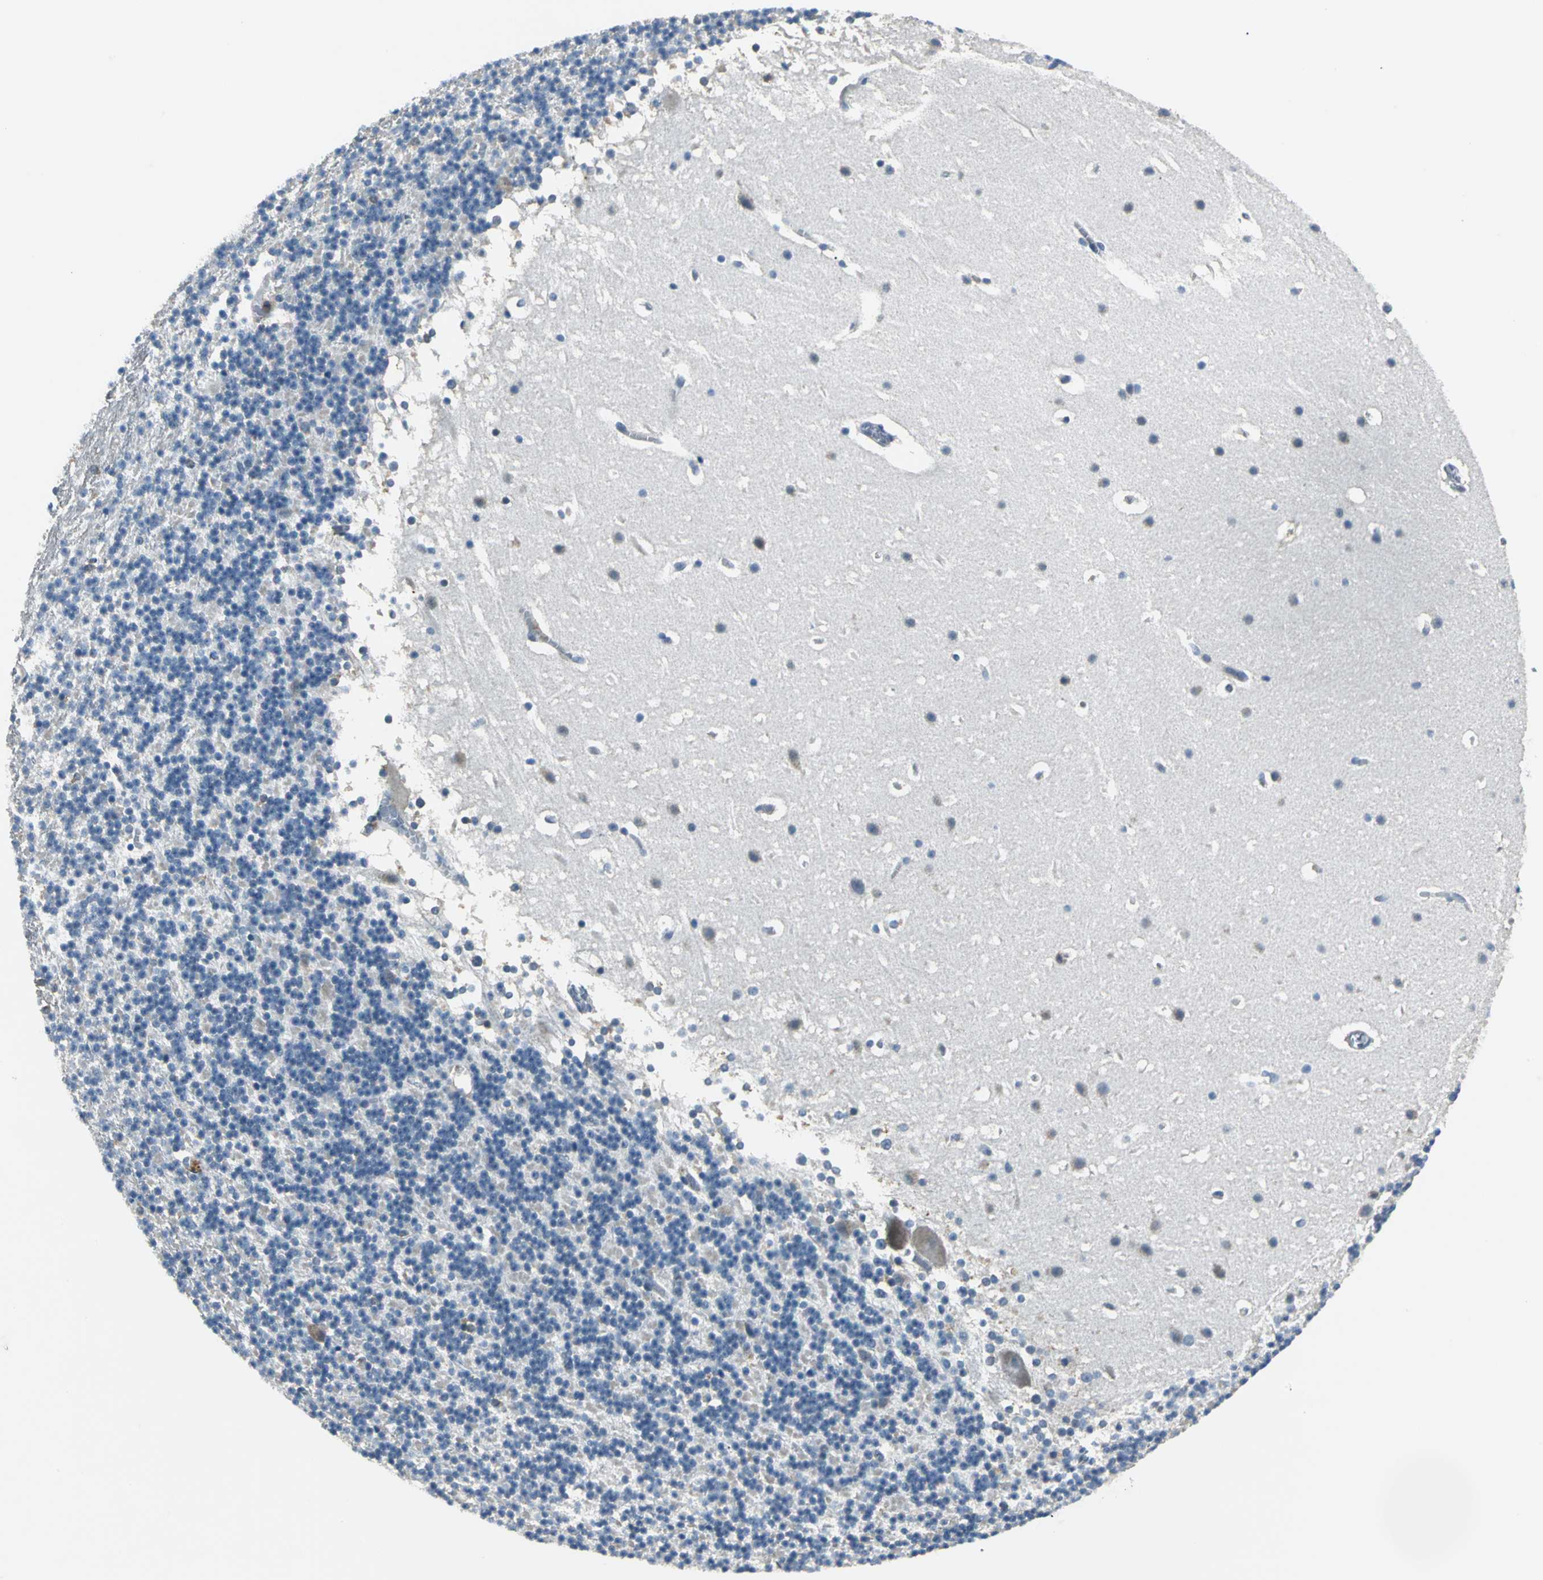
{"staining": {"intensity": "negative", "quantity": "none", "location": "none"}, "tissue": "cerebellum", "cell_type": "Cells in granular layer", "image_type": "normal", "snomed": [{"axis": "morphology", "description": "Normal tissue, NOS"}, {"axis": "topography", "description": "Cerebellum"}], "caption": "The immunohistochemistry histopathology image has no significant staining in cells in granular layer of cerebellum.", "gene": "ZNF415", "patient": {"sex": "female", "age": 19}}